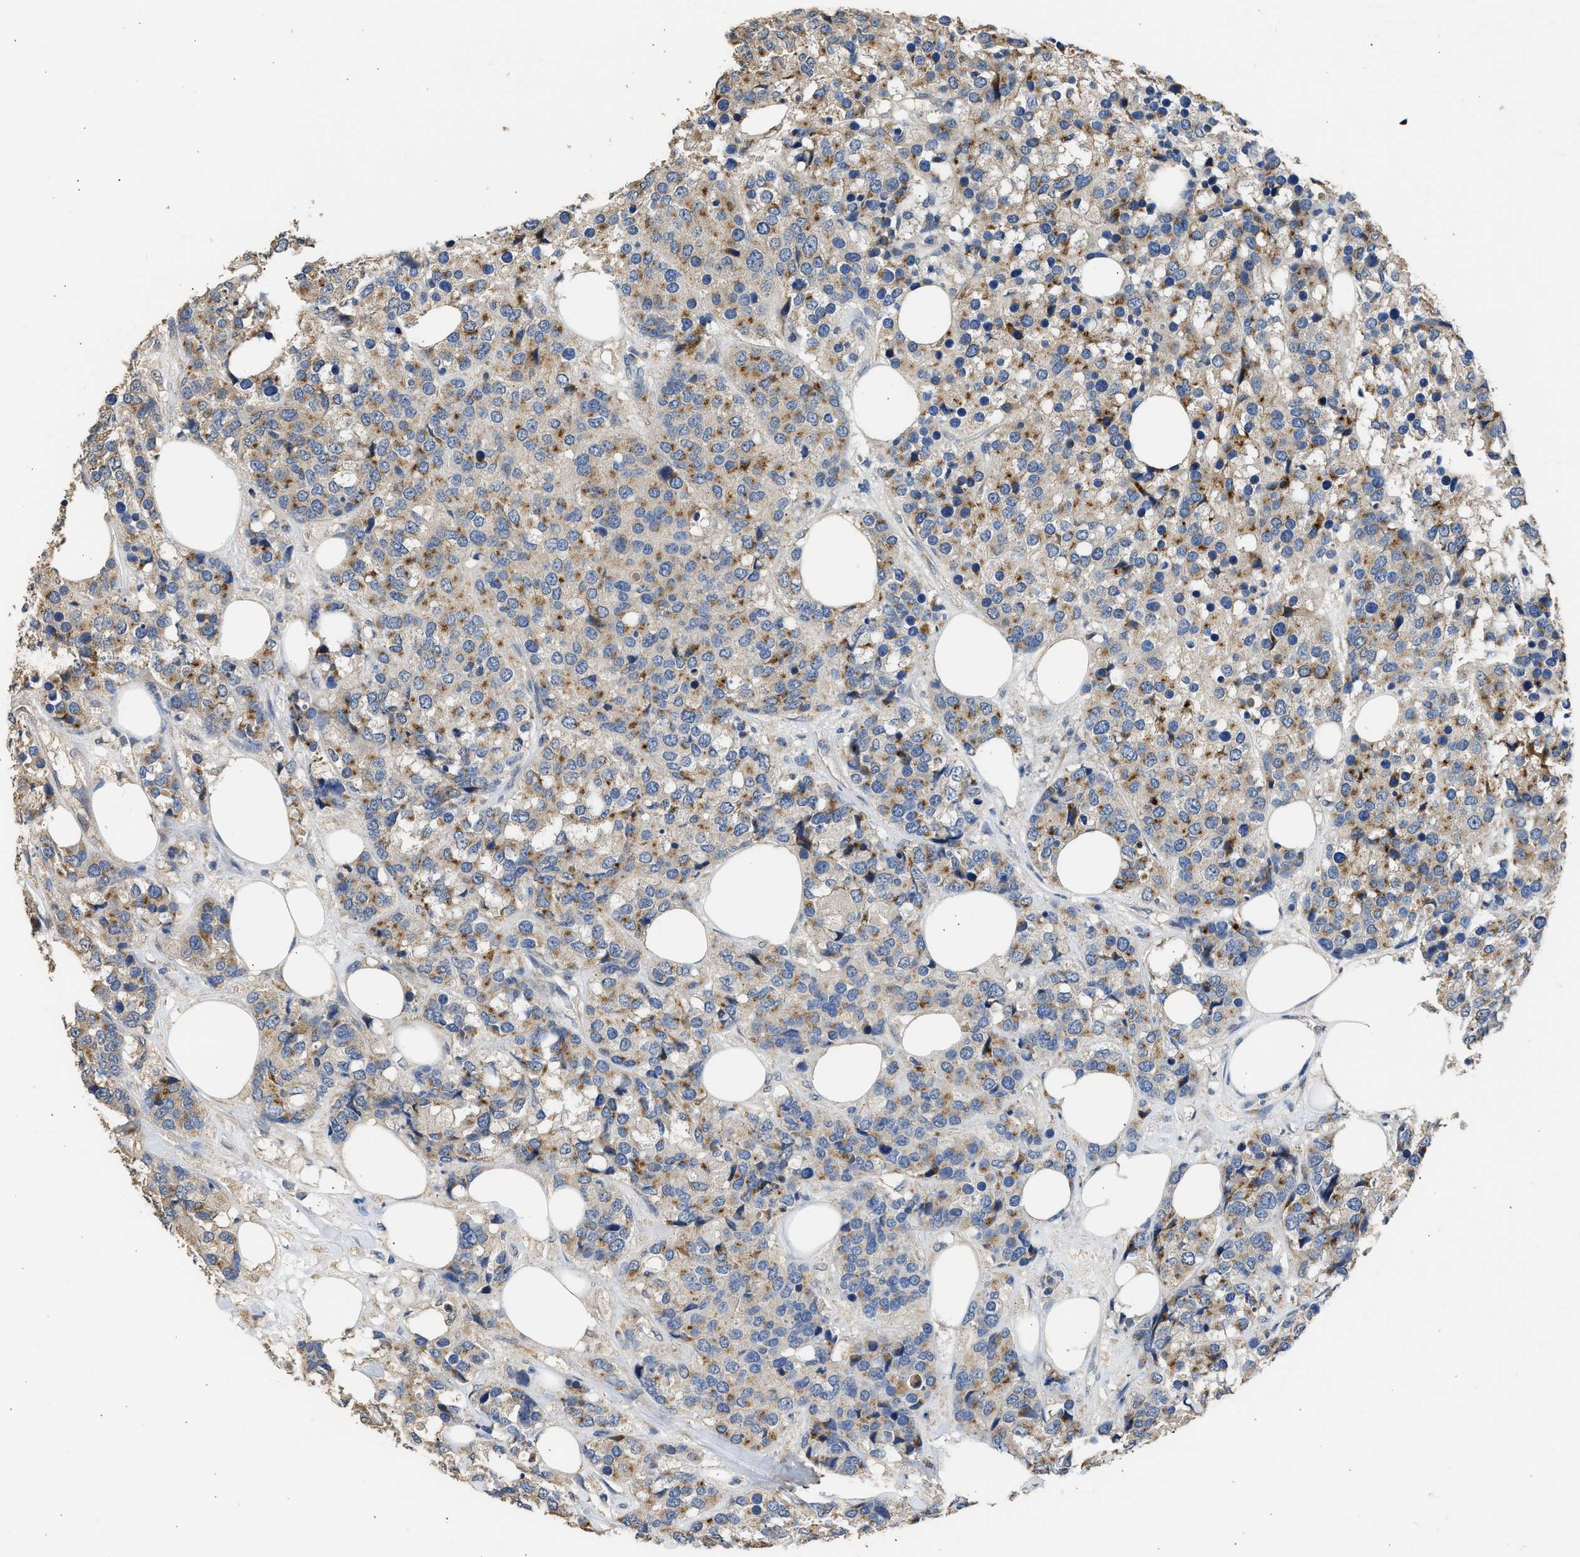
{"staining": {"intensity": "moderate", "quantity": ">75%", "location": "cytoplasmic/membranous"}, "tissue": "breast cancer", "cell_type": "Tumor cells", "image_type": "cancer", "snomed": [{"axis": "morphology", "description": "Lobular carcinoma"}, {"axis": "topography", "description": "Breast"}], "caption": "Tumor cells show medium levels of moderate cytoplasmic/membranous staining in approximately >75% of cells in human breast cancer.", "gene": "SPINT2", "patient": {"sex": "female", "age": 59}}